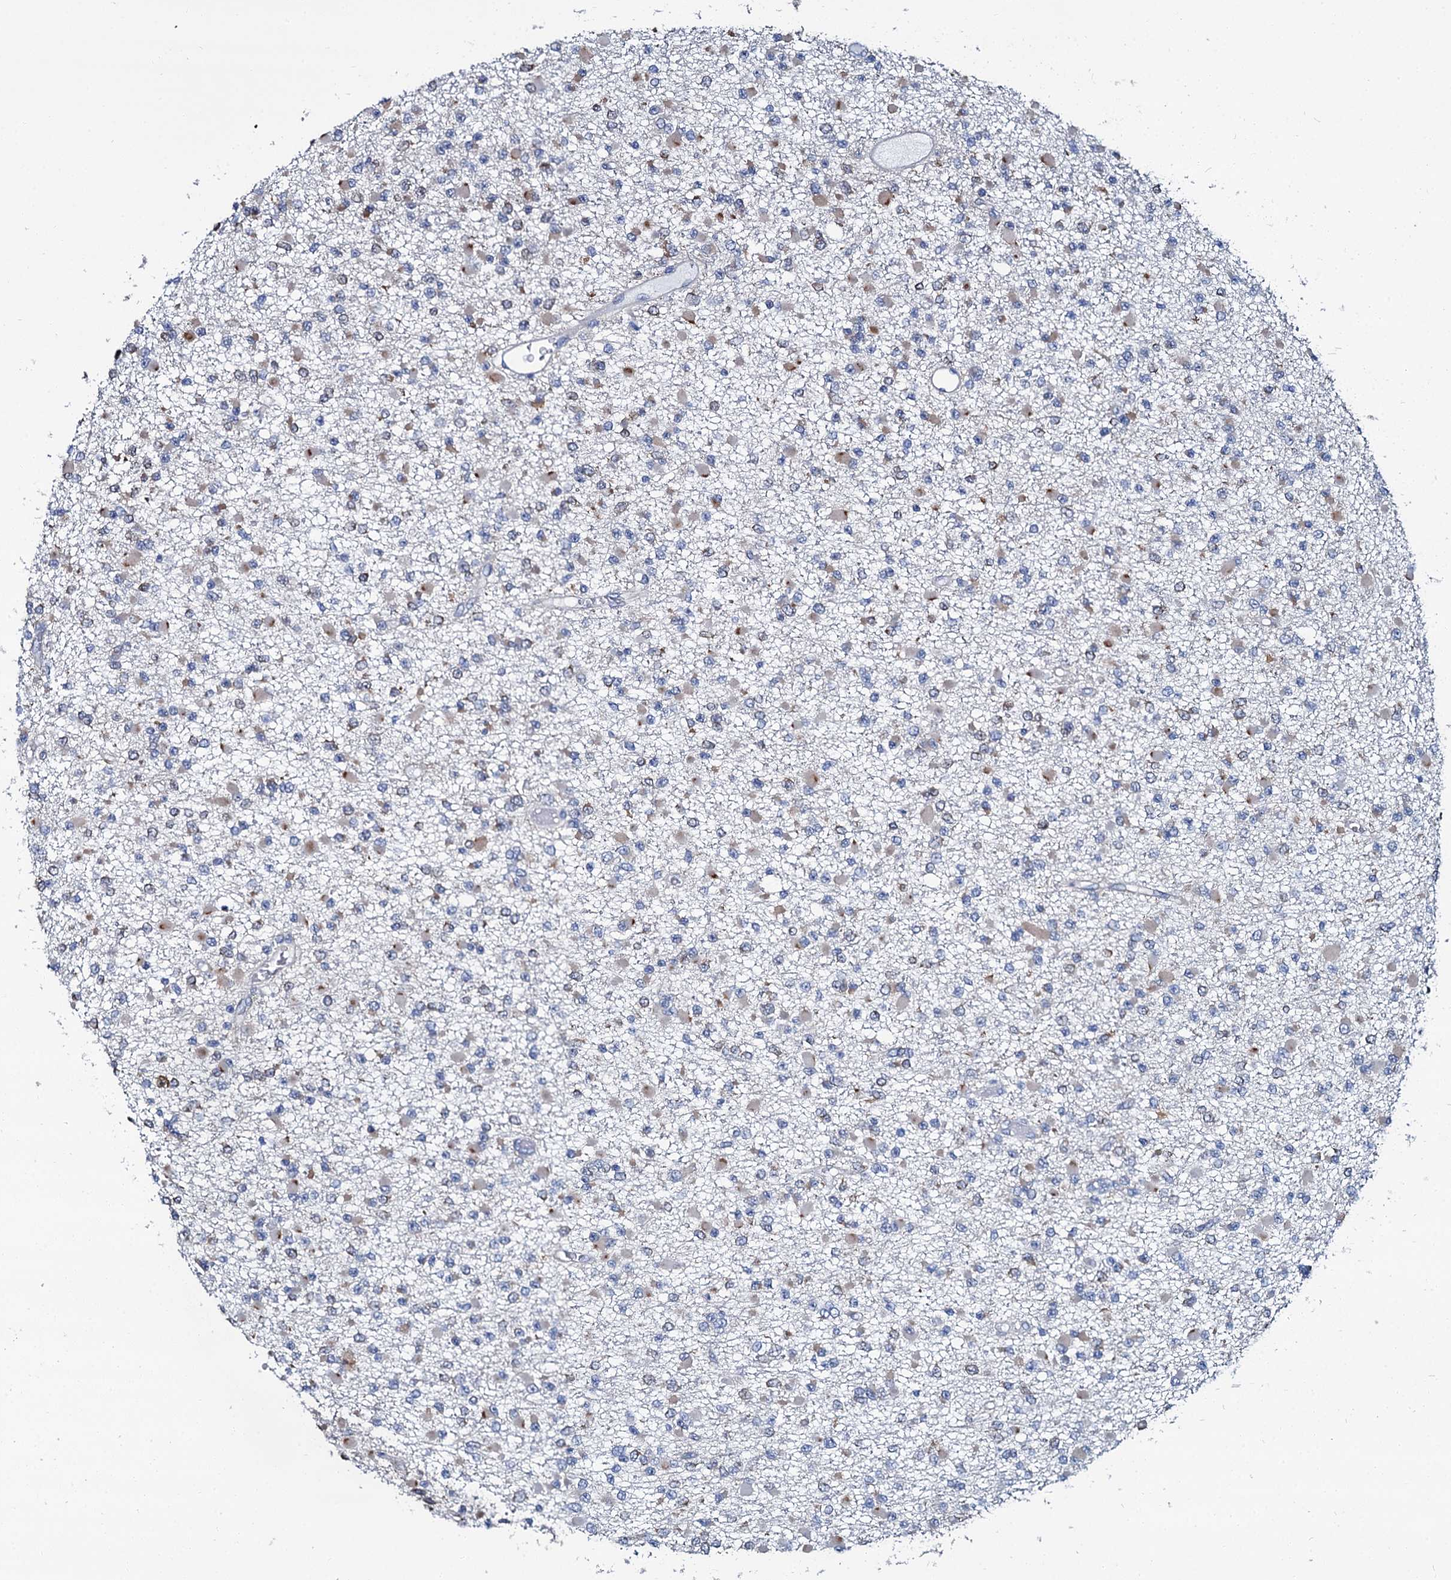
{"staining": {"intensity": "weak", "quantity": "<25%", "location": "cytoplasmic/membranous"}, "tissue": "glioma", "cell_type": "Tumor cells", "image_type": "cancer", "snomed": [{"axis": "morphology", "description": "Glioma, malignant, Low grade"}, {"axis": "topography", "description": "Brain"}], "caption": "Immunohistochemistry (IHC) micrograph of neoplastic tissue: human glioma stained with DAB displays no significant protein expression in tumor cells.", "gene": "MIOX", "patient": {"sex": "female", "age": 22}}